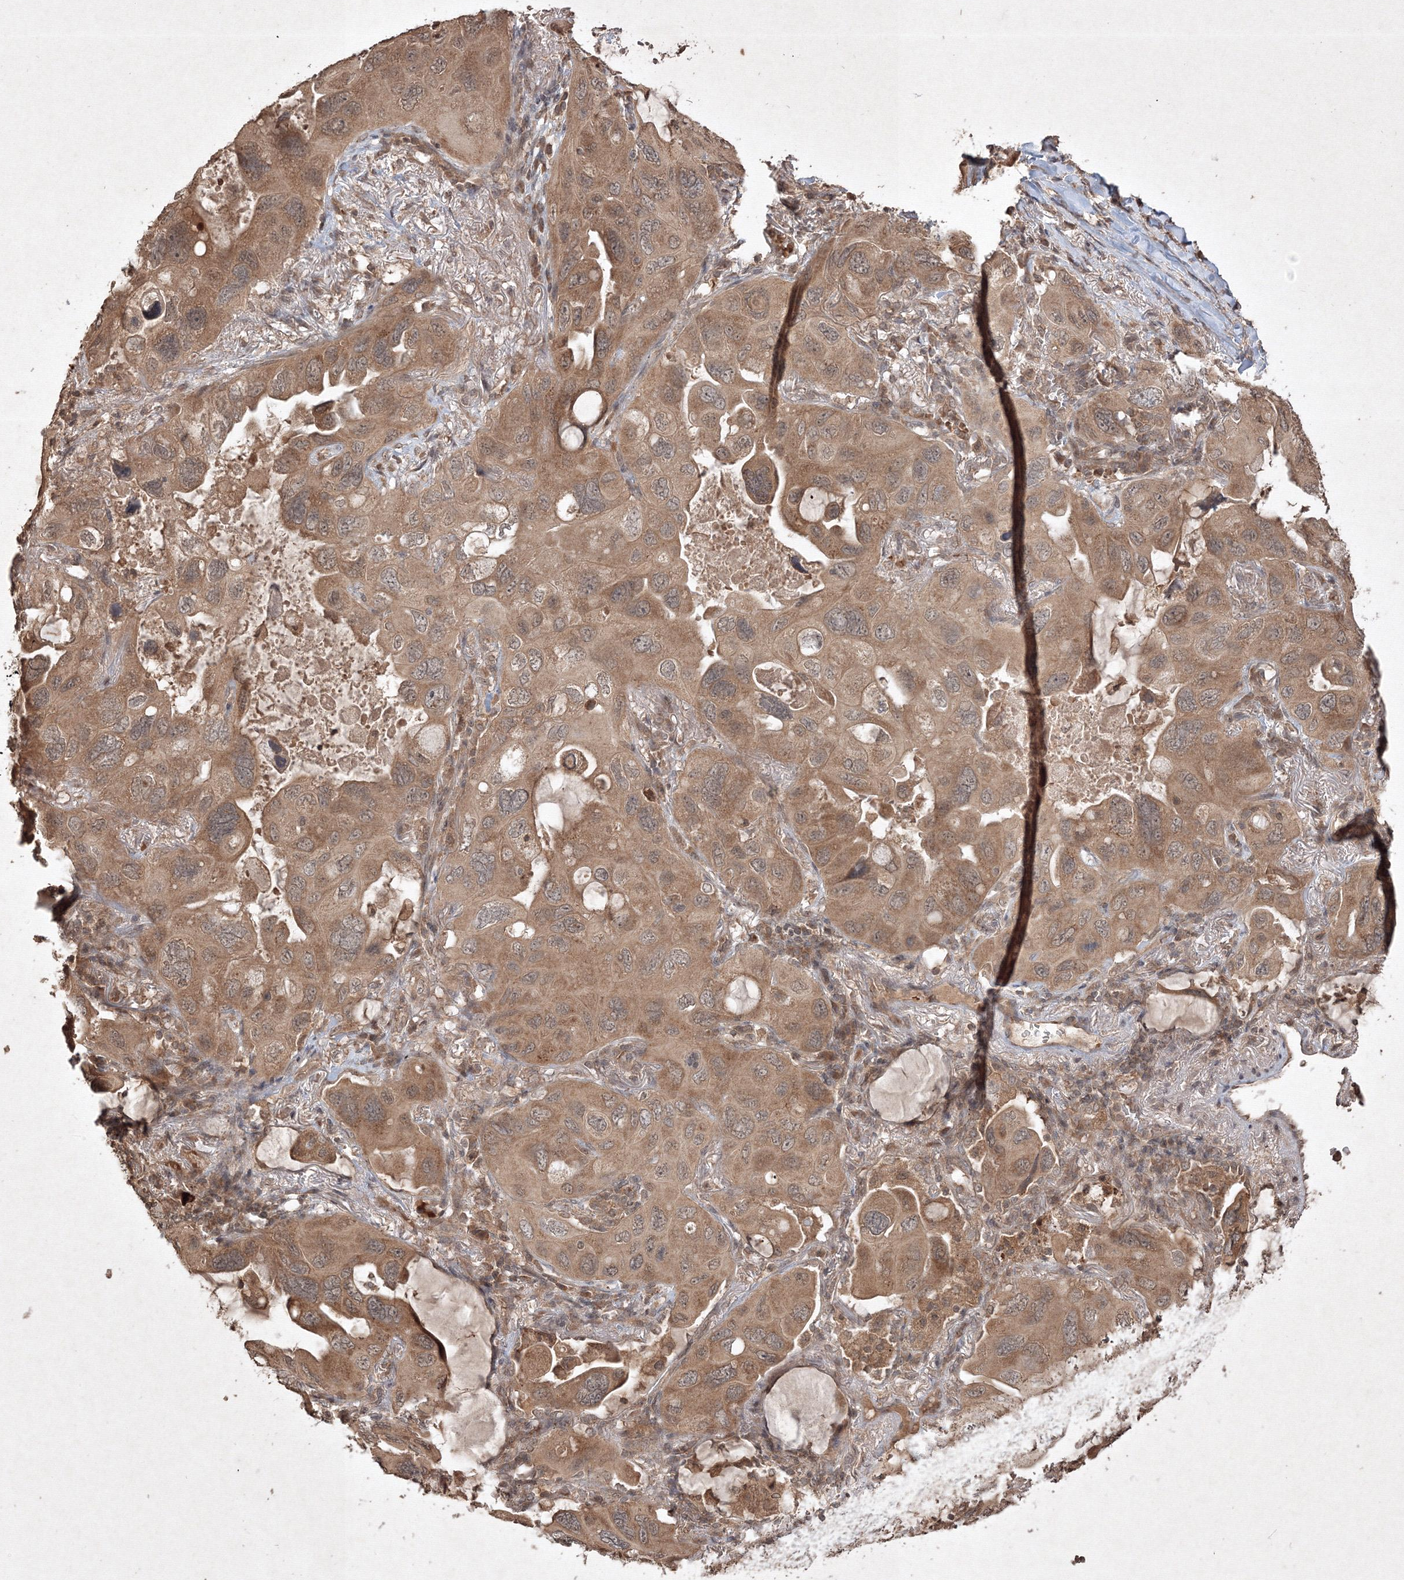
{"staining": {"intensity": "moderate", "quantity": ">75%", "location": "cytoplasmic/membranous"}, "tissue": "lung cancer", "cell_type": "Tumor cells", "image_type": "cancer", "snomed": [{"axis": "morphology", "description": "Squamous cell carcinoma, NOS"}, {"axis": "topography", "description": "Lung"}], "caption": "Protein expression by IHC shows moderate cytoplasmic/membranous expression in approximately >75% of tumor cells in lung cancer (squamous cell carcinoma).", "gene": "PELI3", "patient": {"sex": "female", "age": 73}}